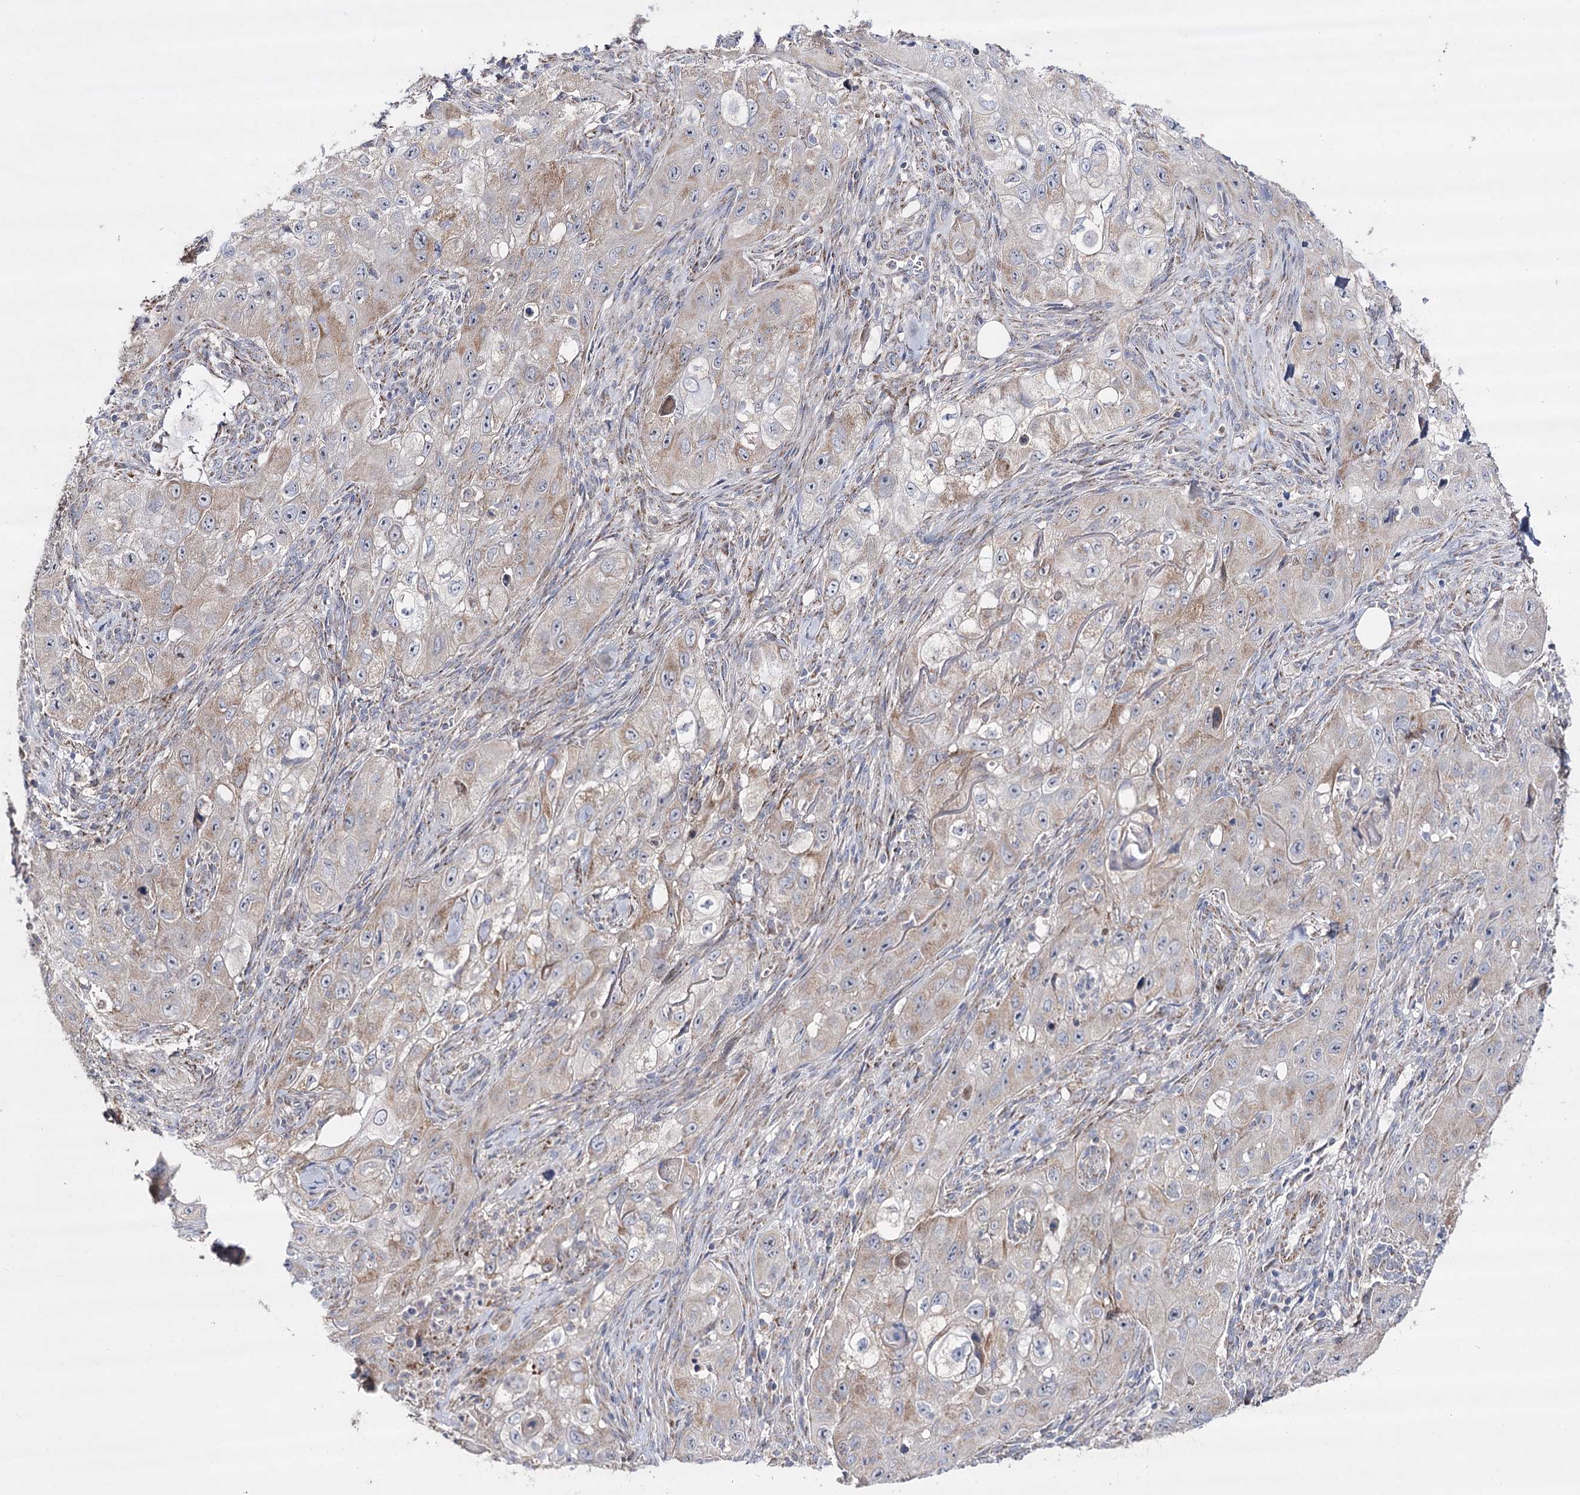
{"staining": {"intensity": "weak", "quantity": "<25%", "location": "cytoplasmic/membranous"}, "tissue": "skin cancer", "cell_type": "Tumor cells", "image_type": "cancer", "snomed": [{"axis": "morphology", "description": "Squamous cell carcinoma, NOS"}, {"axis": "topography", "description": "Skin"}, {"axis": "topography", "description": "Subcutis"}], "caption": "There is no significant staining in tumor cells of skin cancer (squamous cell carcinoma).", "gene": "NADK2", "patient": {"sex": "male", "age": 73}}